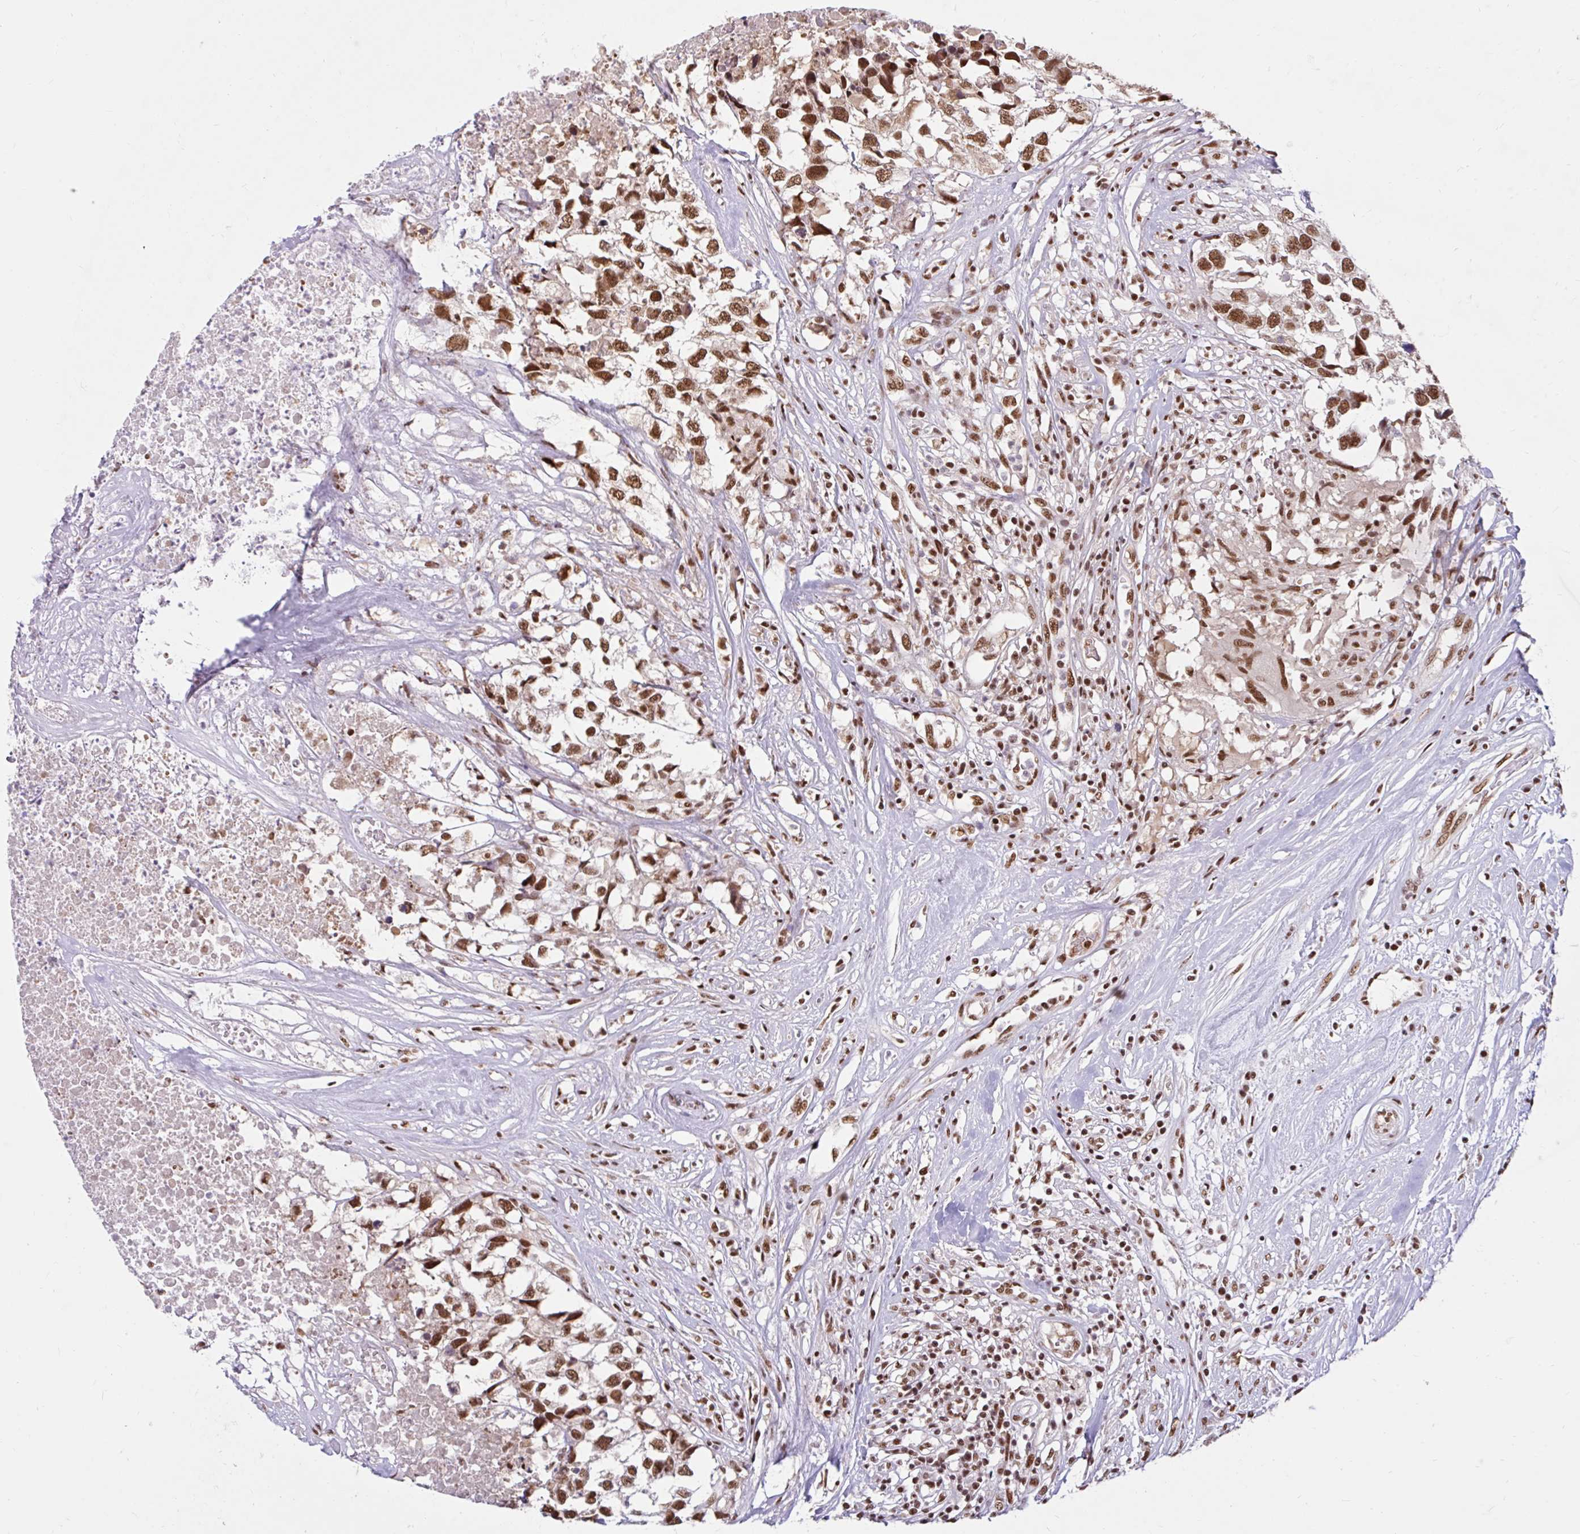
{"staining": {"intensity": "moderate", "quantity": ">75%", "location": "nuclear"}, "tissue": "testis cancer", "cell_type": "Tumor cells", "image_type": "cancer", "snomed": [{"axis": "morphology", "description": "Carcinoma, Embryonal, NOS"}, {"axis": "topography", "description": "Testis"}], "caption": "A micrograph of human testis cancer (embryonal carcinoma) stained for a protein displays moderate nuclear brown staining in tumor cells. Using DAB (brown) and hematoxylin (blue) stains, captured at high magnification using brightfield microscopy.", "gene": "ABCA9", "patient": {"sex": "male", "age": 83}}